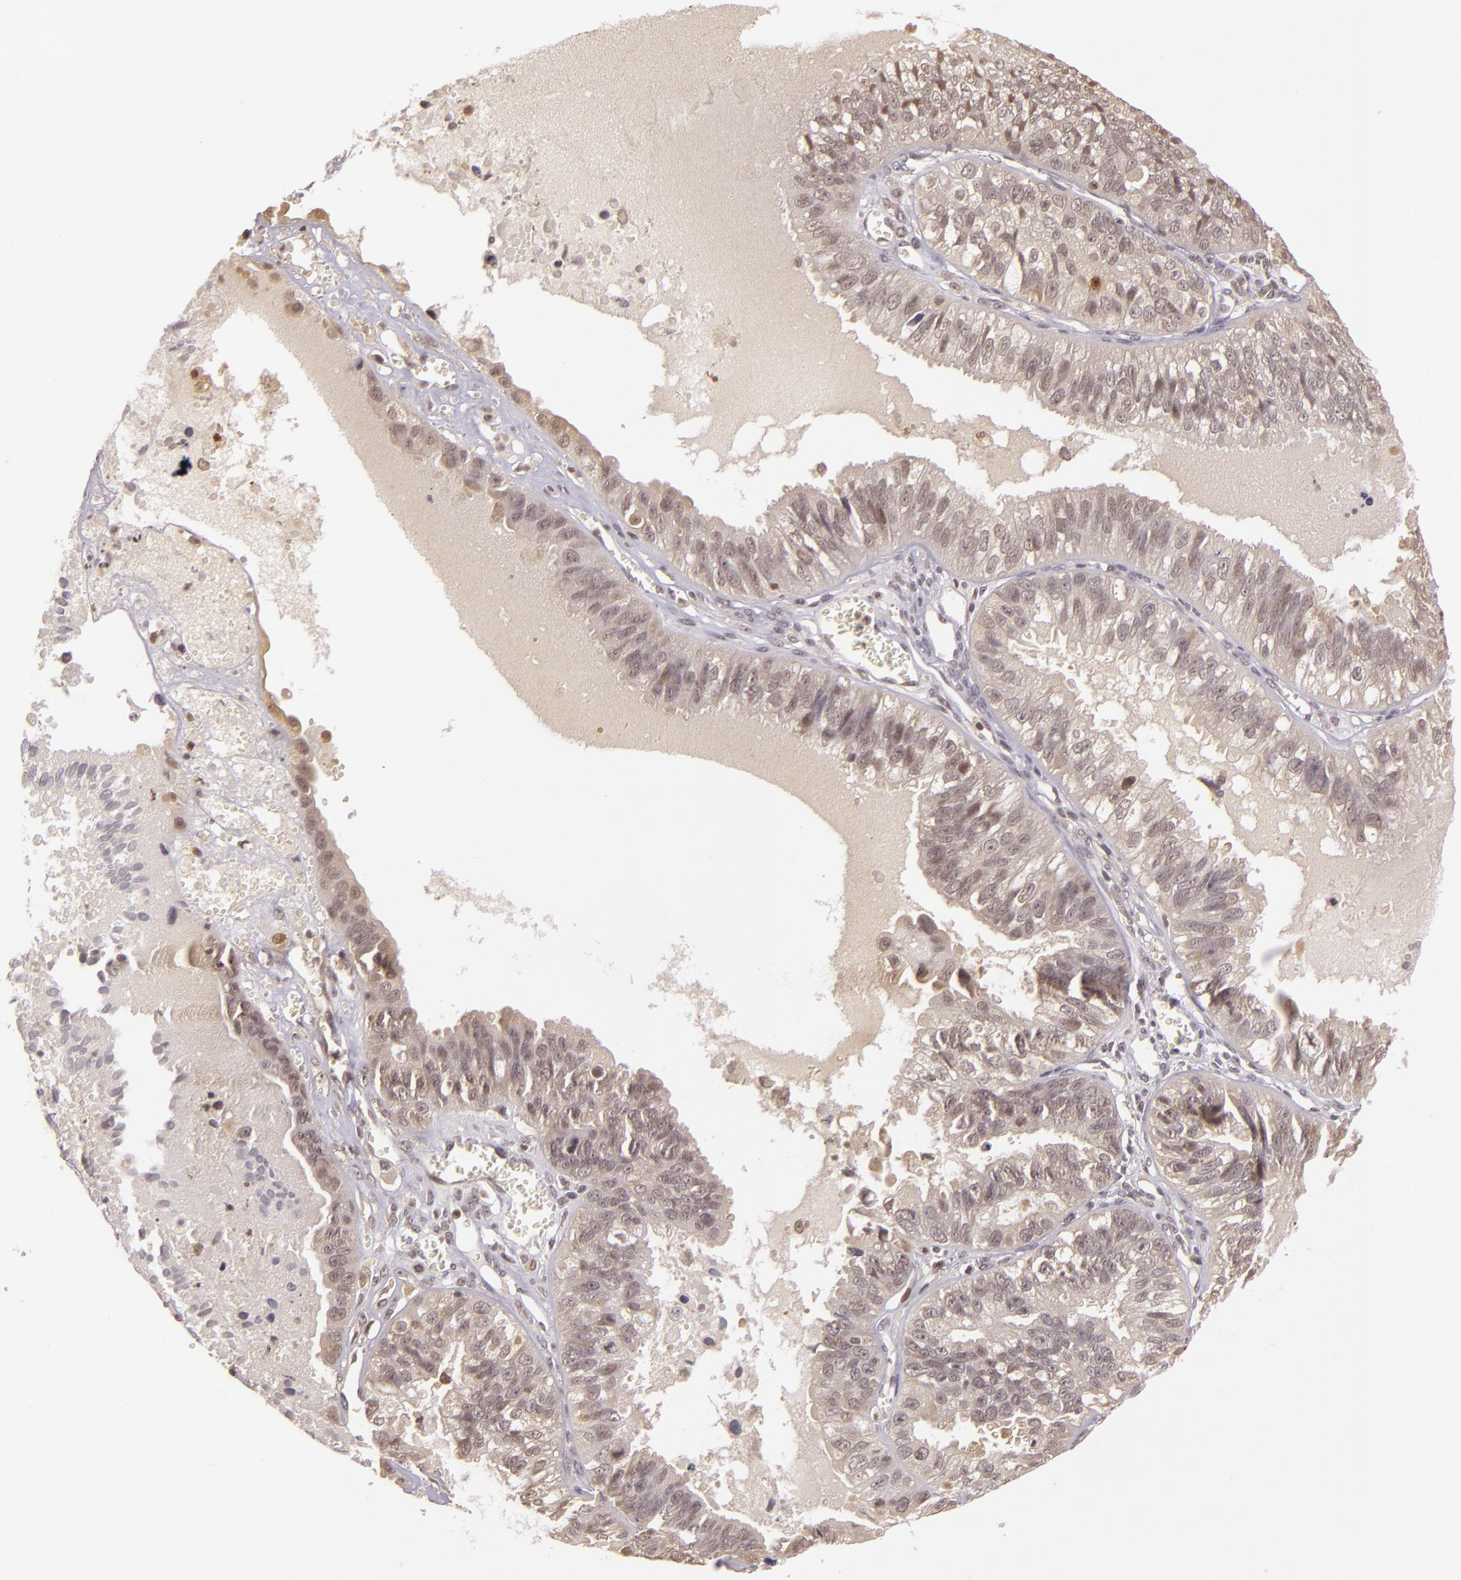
{"staining": {"intensity": "weak", "quantity": ">75%", "location": "cytoplasmic/membranous,nuclear"}, "tissue": "ovarian cancer", "cell_type": "Tumor cells", "image_type": "cancer", "snomed": [{"axis": "morphology", "description": "Carcinoma, endometroid"}, {"axis": "topography", "description": "Ovary"}], "caption": "An immunohistochemistry (IHC) histopathology image of neoplastic tissue is shown. Protein staining in brown labels weak cytoplasmic/membranous and nuclear positivity in ovarian endometroid carcinoma within tumor cells.", "gene": "TXNRD2", "patient": {"sex": "female", "age": 85}}